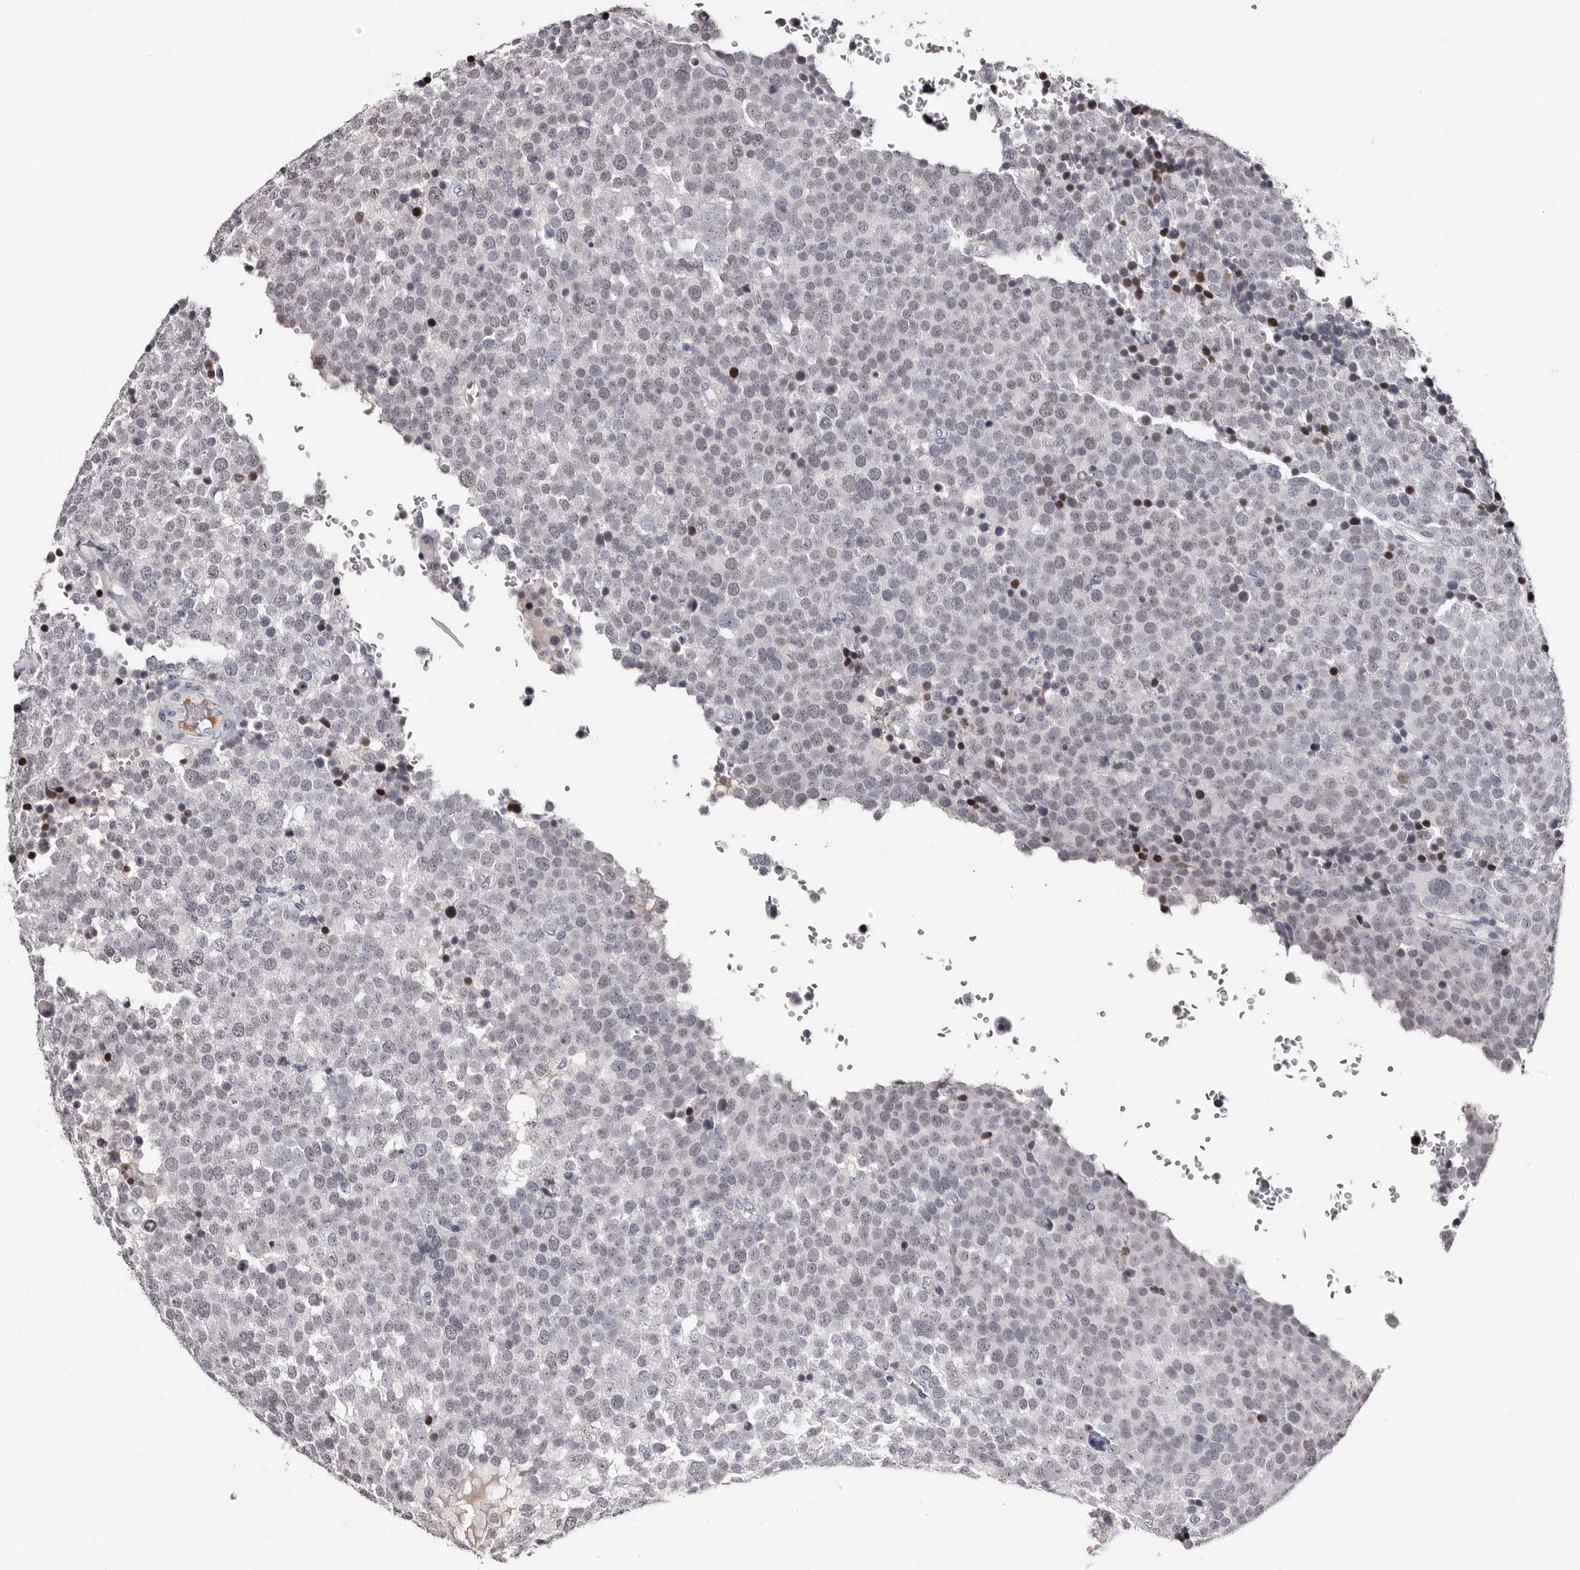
{"staining": {"intensity": "weak", "quantity": "<25%", "location": "nuclear"}, "tissue": "testis cancer", "cell_type": "Tumor cells", "image_type": "cancer", "snomed": [{"axis": "morphology", "description": "Seminoma, NOS"}, {"axis": "topography", "description": "Testis"}], "caption": "This is a photomicrograph of immunohistochemistry staining of testis seminoma, which shows no staining in tumor cells.", "gene": "TBC1D22B", "patient": {"sex": "male", "age": 71}}